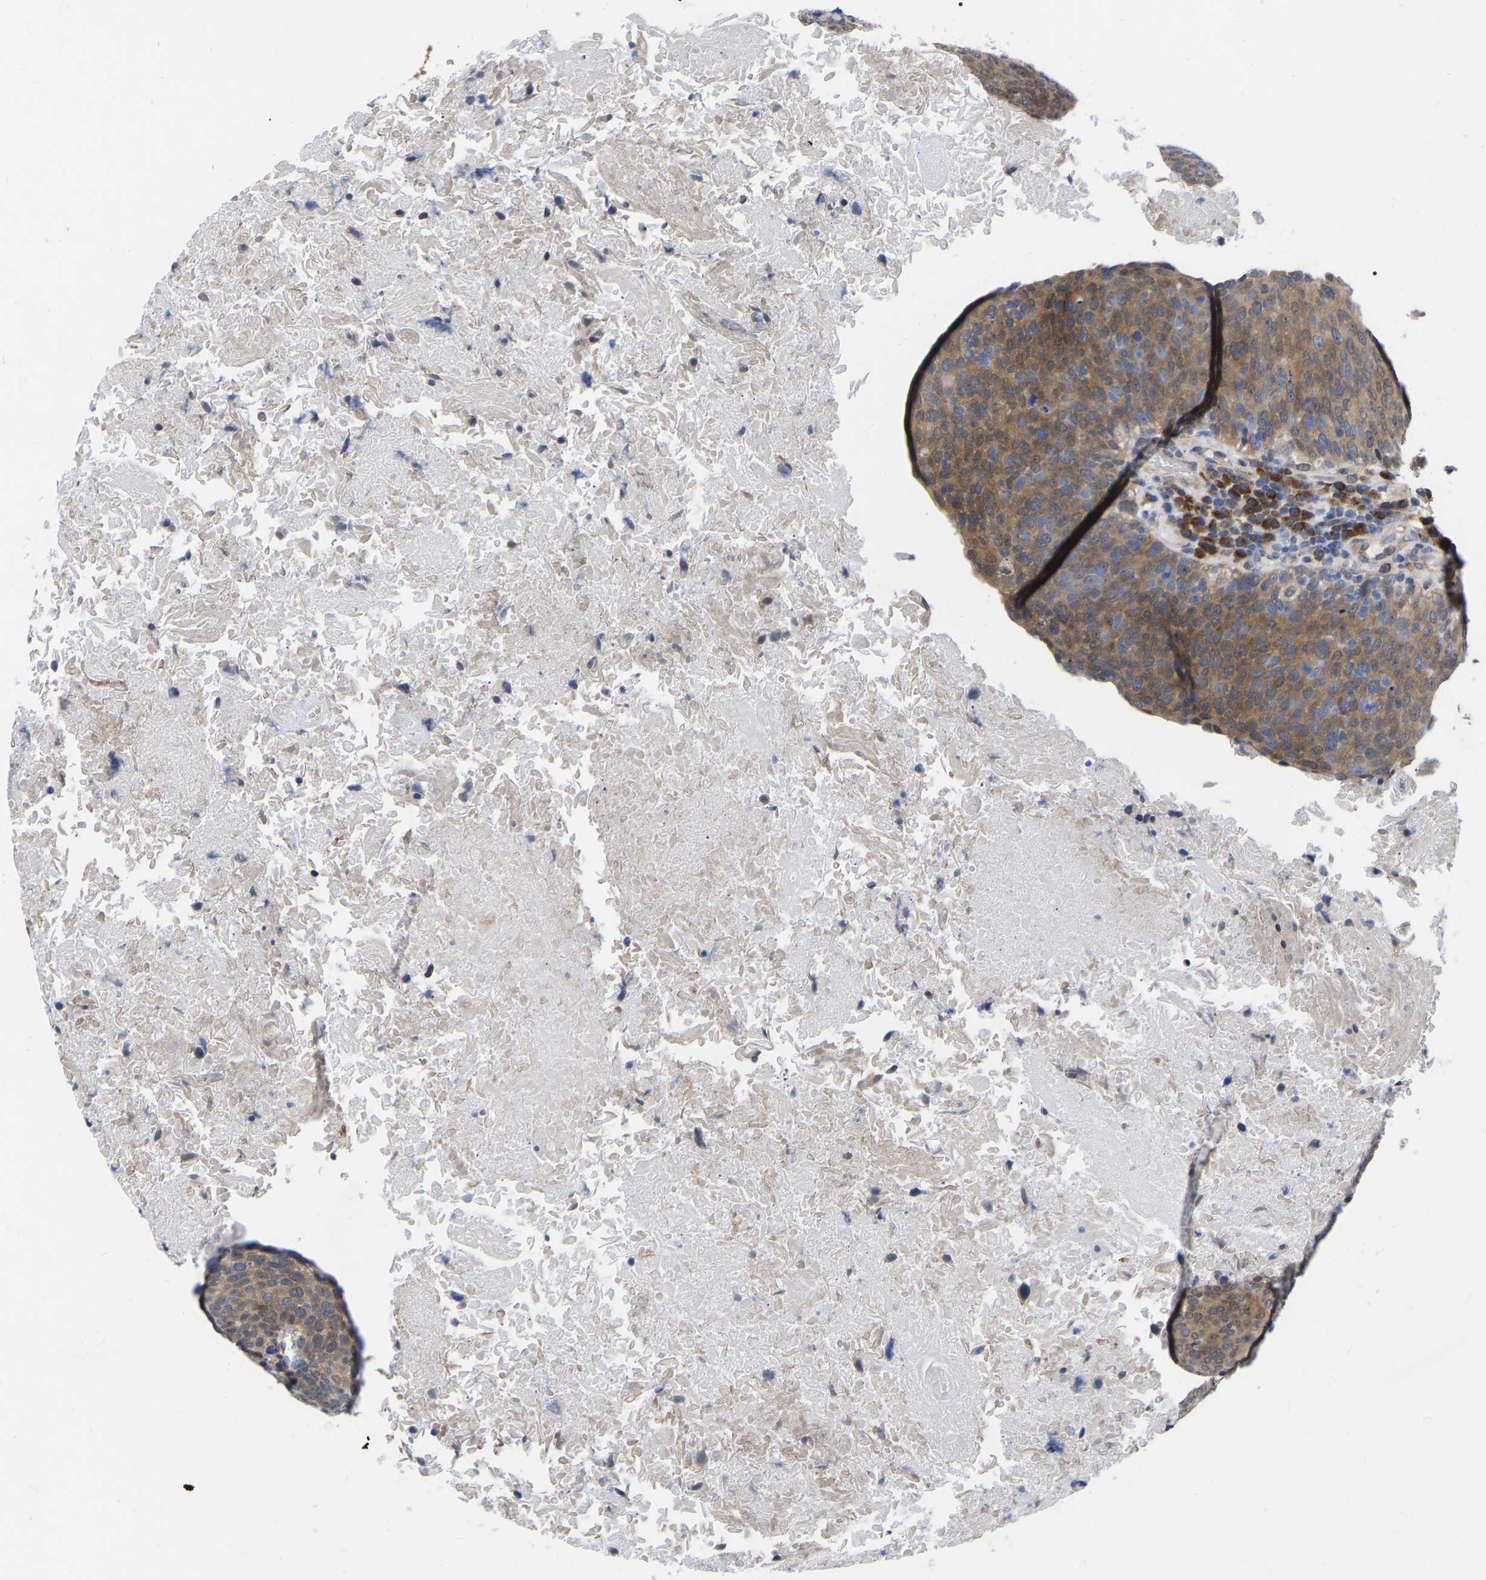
{"staining": {"intensity": "moderate", "quantity": ">75%", "location": "cytoplasmic/membranous"}, "tissue": "head and neck cancer", "cell_type": "Tumor cells", "image_type": "cancer", "snomed": [{"axis": "morphology", "description": "Squamous cell carcinoma, NOS"}, {"axis": "morphology", "description": "Squamous cell carcinoma, metastatic, NOS"}, {"axis": "topography", "description": "Lymph node"}, {"axis": "topography", "description": "Head-Neck"}], "caption": "Human squamous cell carcinoma (head and neck) stained with a protein marker shows moderate staining in tumor cells.", "gene": "UBE4B", "patient": {"sex": "male", "age": 62}}